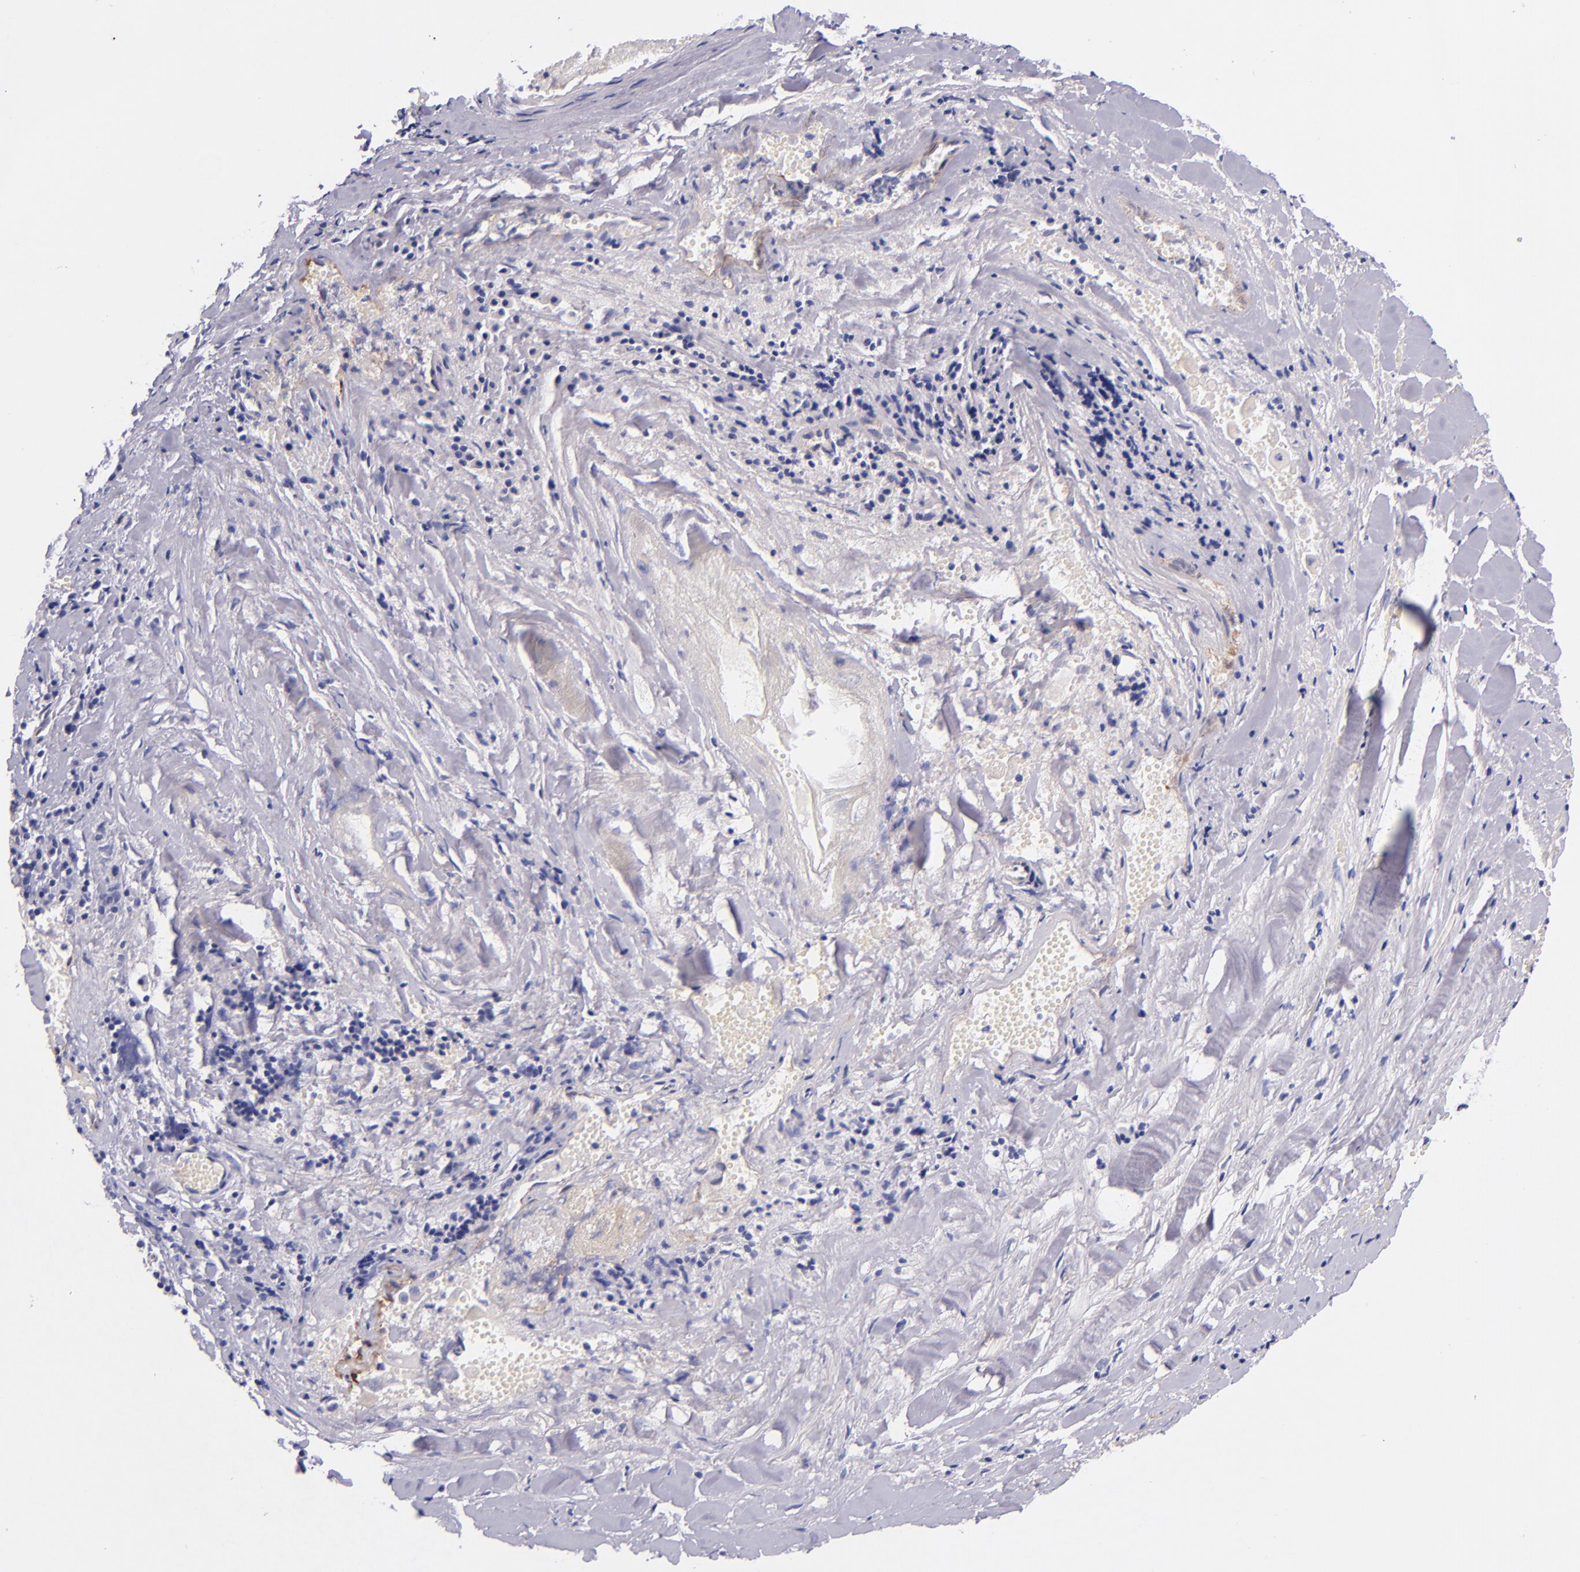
{"staining": {"intensity": "negative", "quantity": "none", "location": "none"}, "tissue": "lung cancer", "cell_type": "Tumor cells", "image_type": "cancer", "snomed": [{"axis": "morphology", "description": "Adenocarcinoma, NOS"}, {"axis": "topography", "description": "Lung"}], "caption": "DAB immunohistochemical staining of lung adenocarcinoma displays no significant staining in tumor cells.", "gene": "NOS3", "patient": {"sex": "male", "age": 60}}